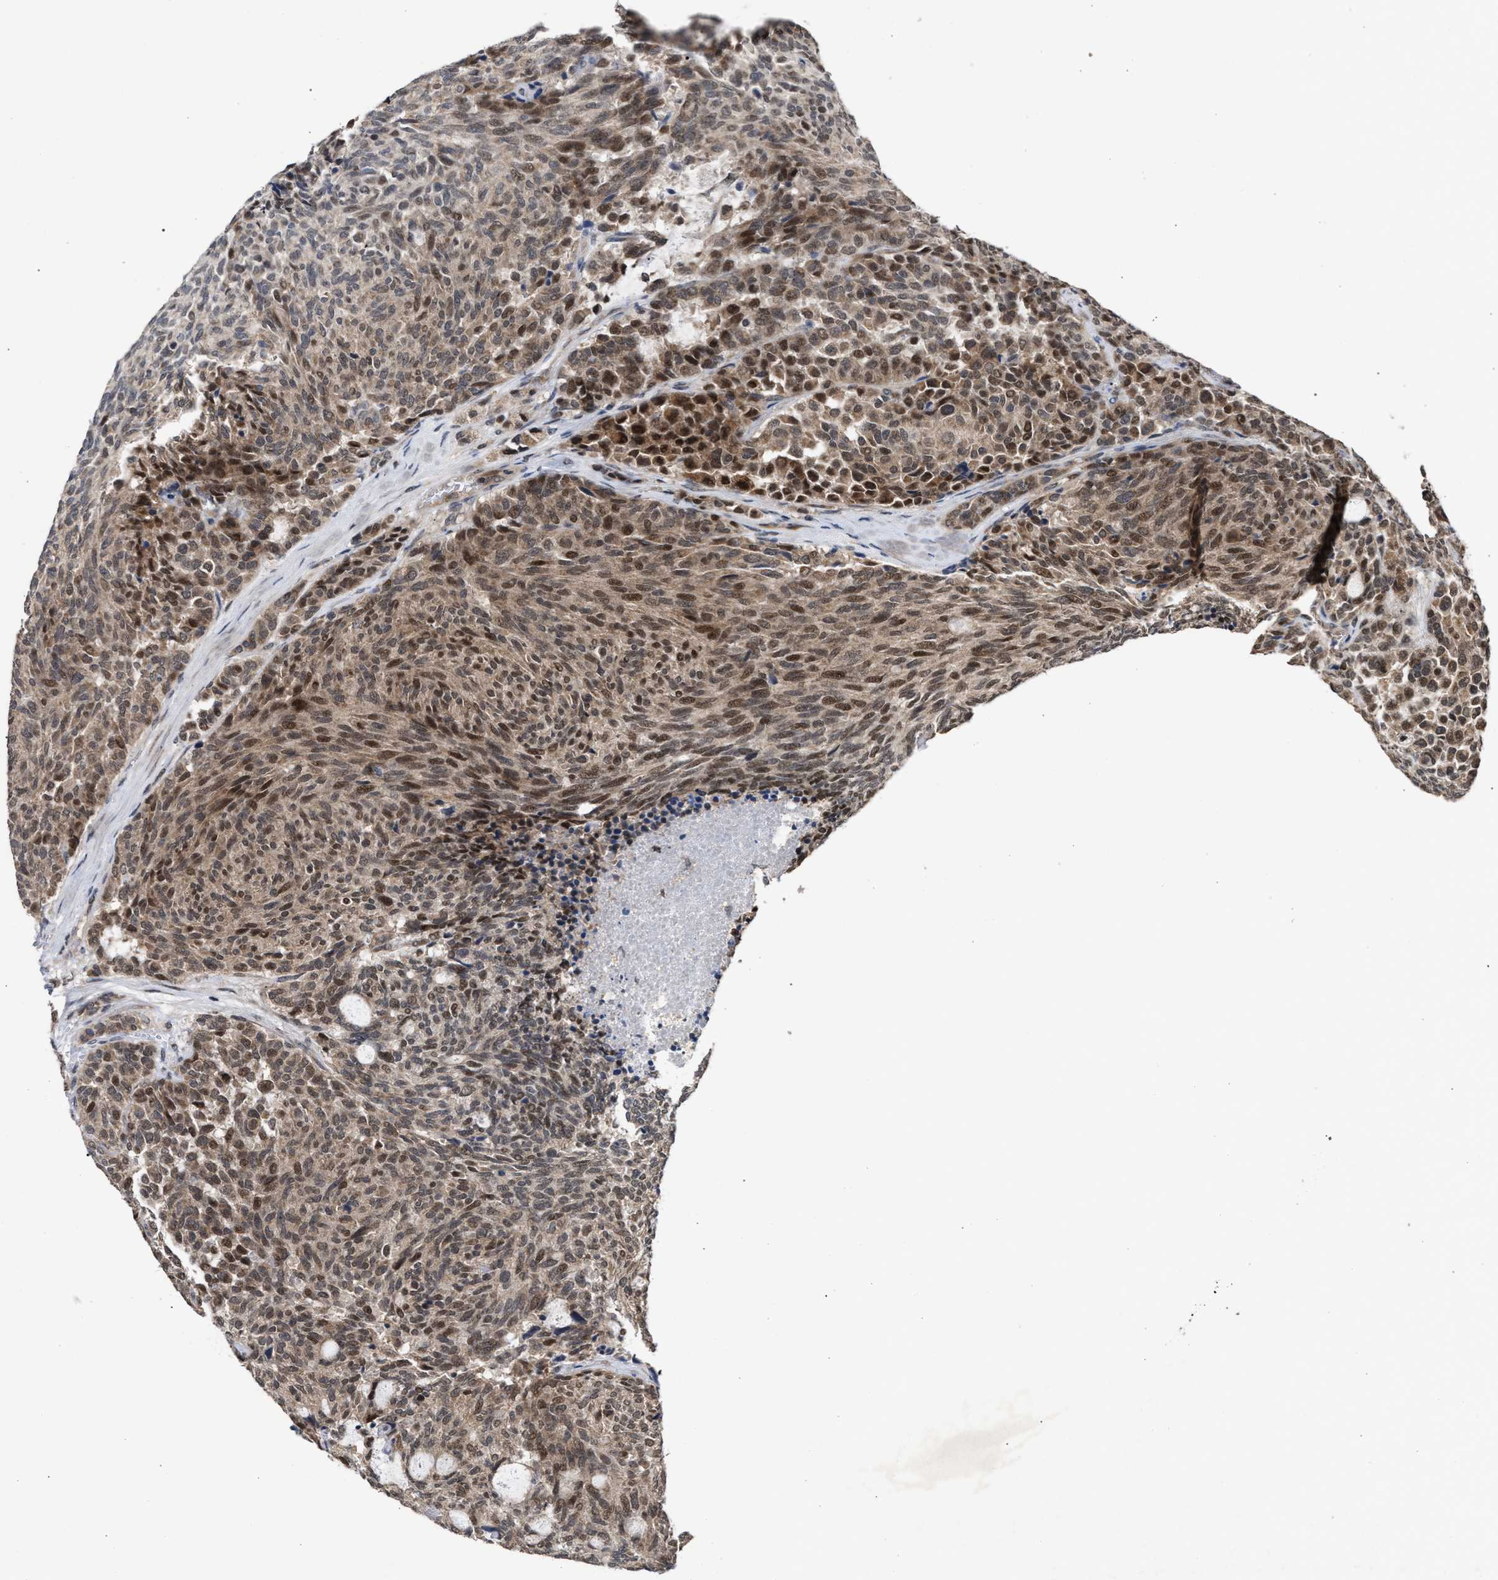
{"staining": {"intensity": "moderate", "quantity": ">75%", "location": "cytoplasmic/membranous,nuclear"}, "tissue": "carcinoid", "cell_type": "Tumor cells", "image_type": "cancer", "snomed": [{"axis": "morphology", "description": "Carcinoid, malignant, NOS"}, {"axis": "topography", "description": "Pancreas"}], "caption": "A micrograph of human malignant carcinoid stained for a protein displays moderate cytoplasmic/membranous and nuclear brown staining in tumor cells.", "gene": "MKNK2", "patient": {"sex": "female", "age": 54}}